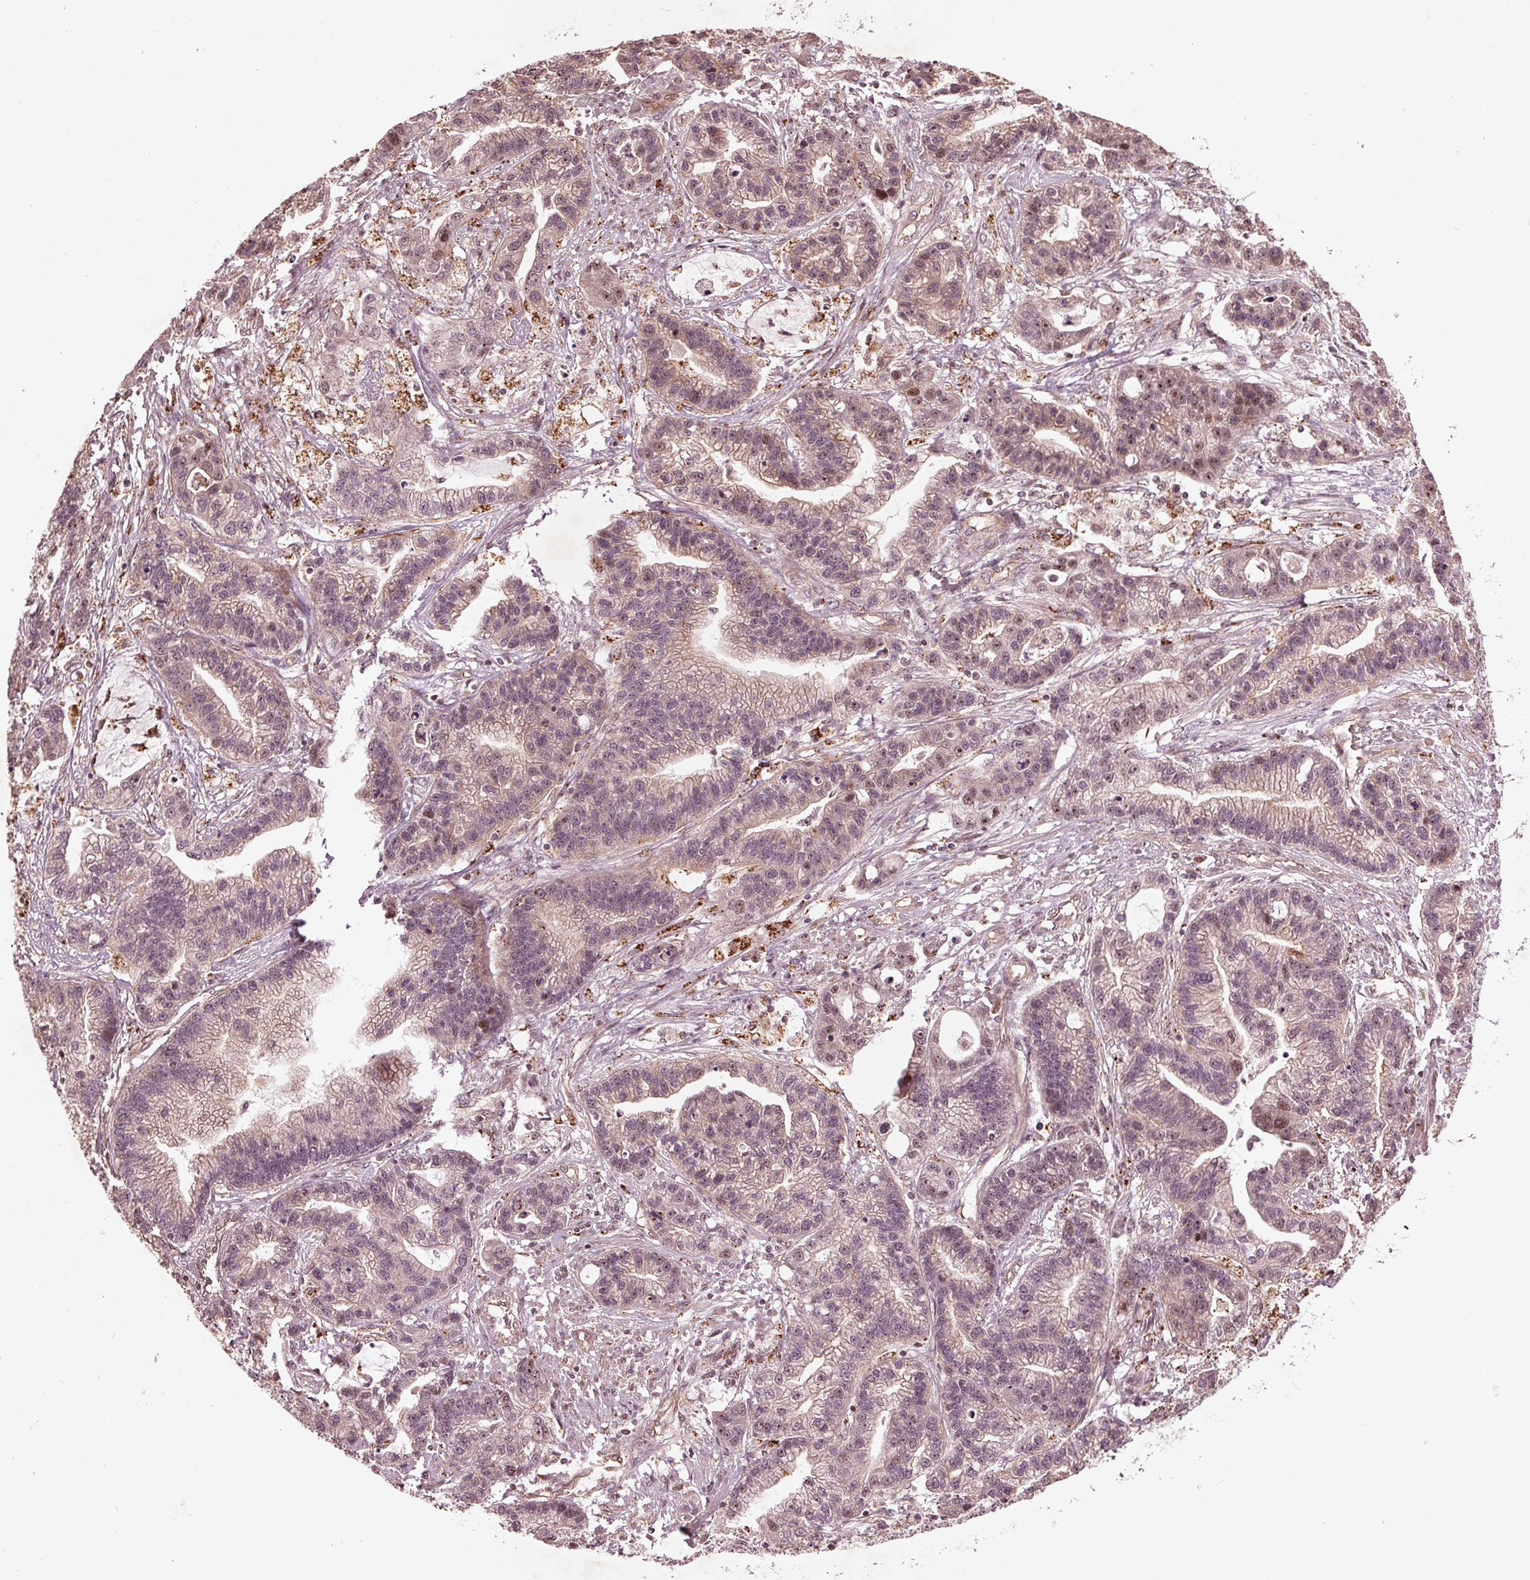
{"staining": {"intensity": "moderate", "quantity": "<25%", "location": "nuclear"}, "tissue": "stomach cancer", "cell_type": "Tumor cells", "image_type": "cancer", "snomed": [{"axis": "morphology", "description": "Adenocarcinoma, NOS"}, {"axis": "topography", "description": "Stomach"}], "caption": "This histopathology image reveals stomach adenocarcinoma stained with immunohistochemistry to label a protein in brown. The nuclear of tumor cells show moderate positivity for the protein. Nuclei are counter-stained blue.", "gene": "CDKL4", "patient": {"sex": "male", "age": 83}}